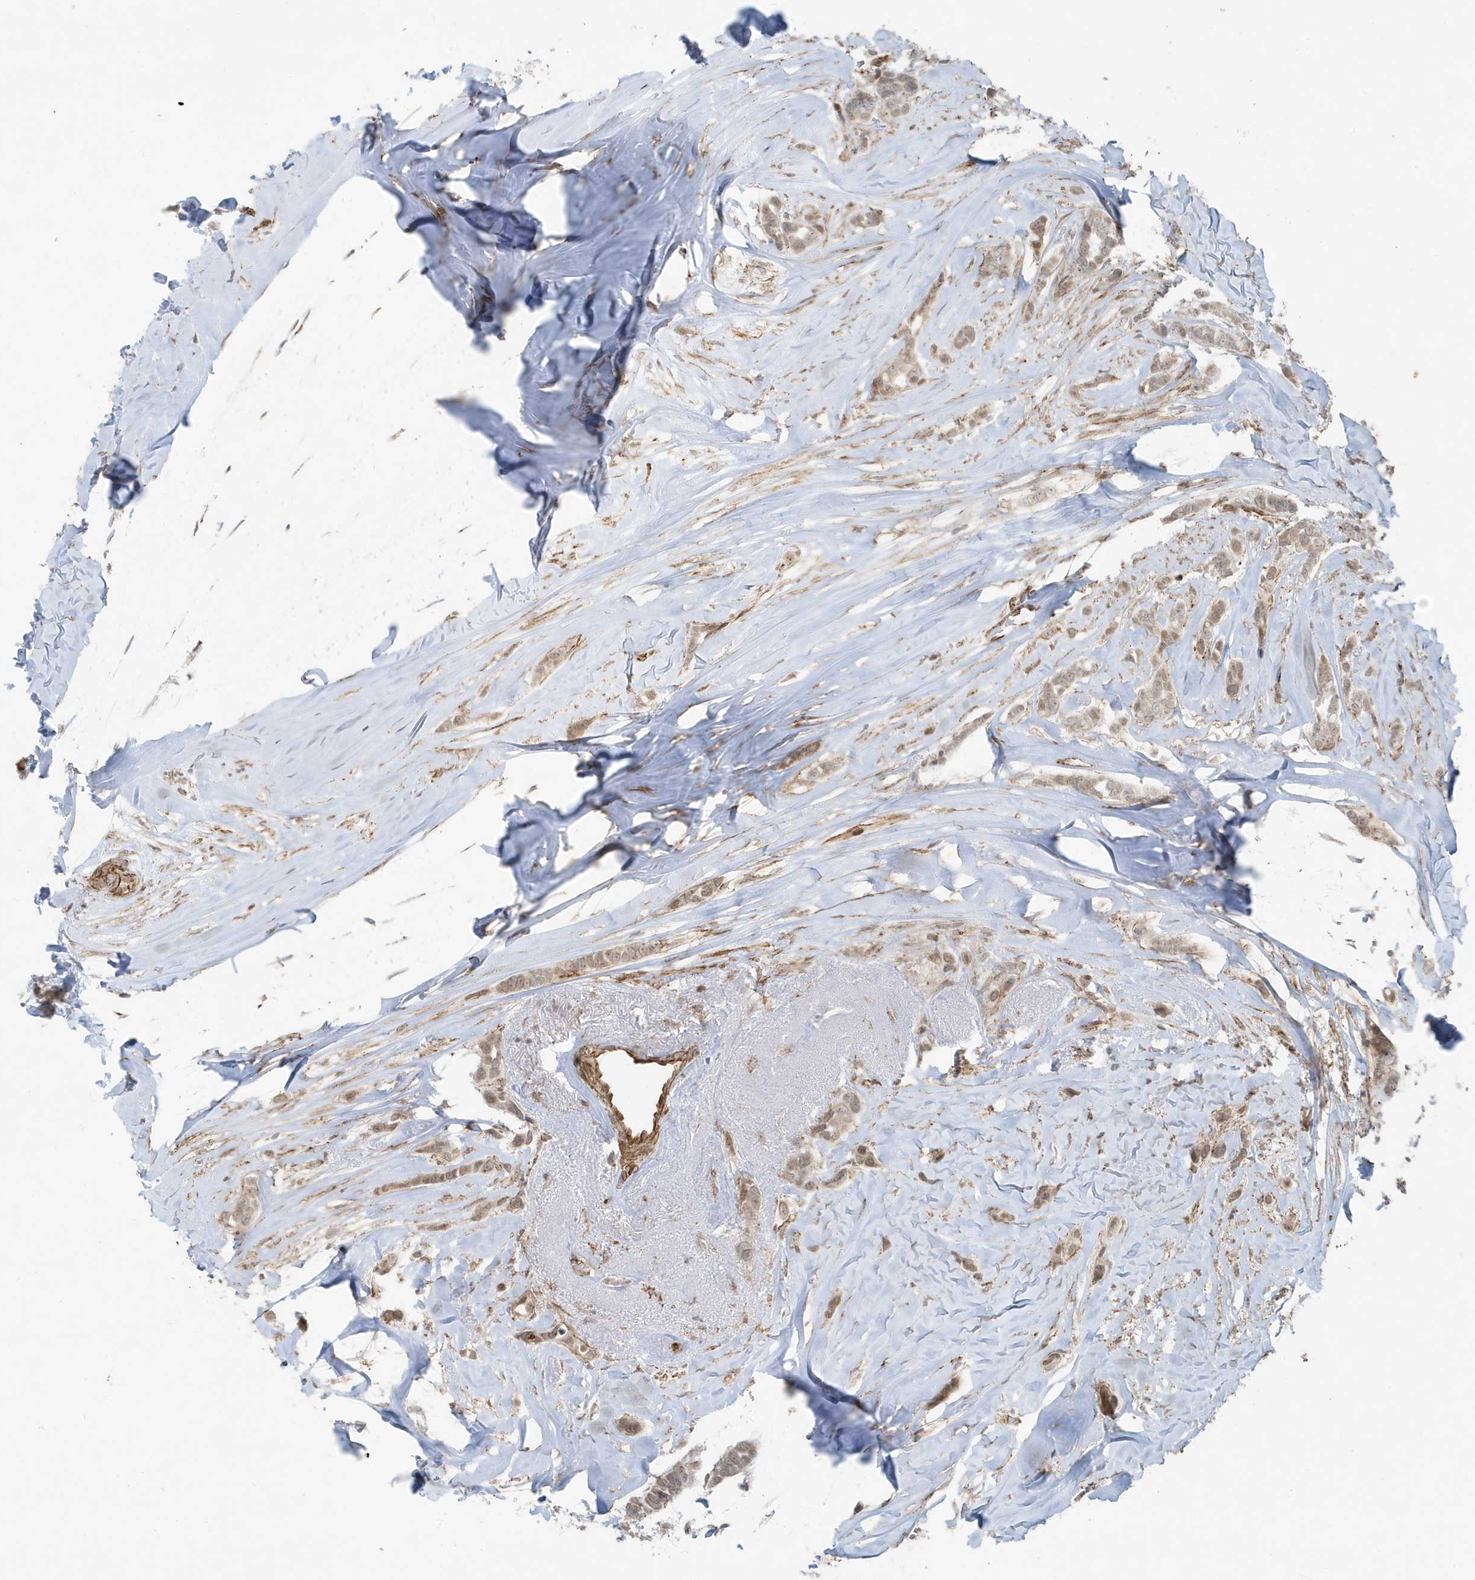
{"staining": {"intensity": "weak", "quantity": ">75%", "location": "cytoplasmic/membranous"}, "tissue": "breast cancer", "cell_type": "Tumor cells", "image_type": "cancer", "snomed": [{"axis": "morphology", "description": "Lobular carcinoma"}, {"axis": "topography", "description": "Breast"}], "caption": "This is a histology image of immunohistochemistry staining of lobular carcinoma (breast), which shows weak positivity in the cytoplasmic/membranous of tumor cells.", "gene": "CHCHD4", "patient": {"sex": "female", "age": 51}}